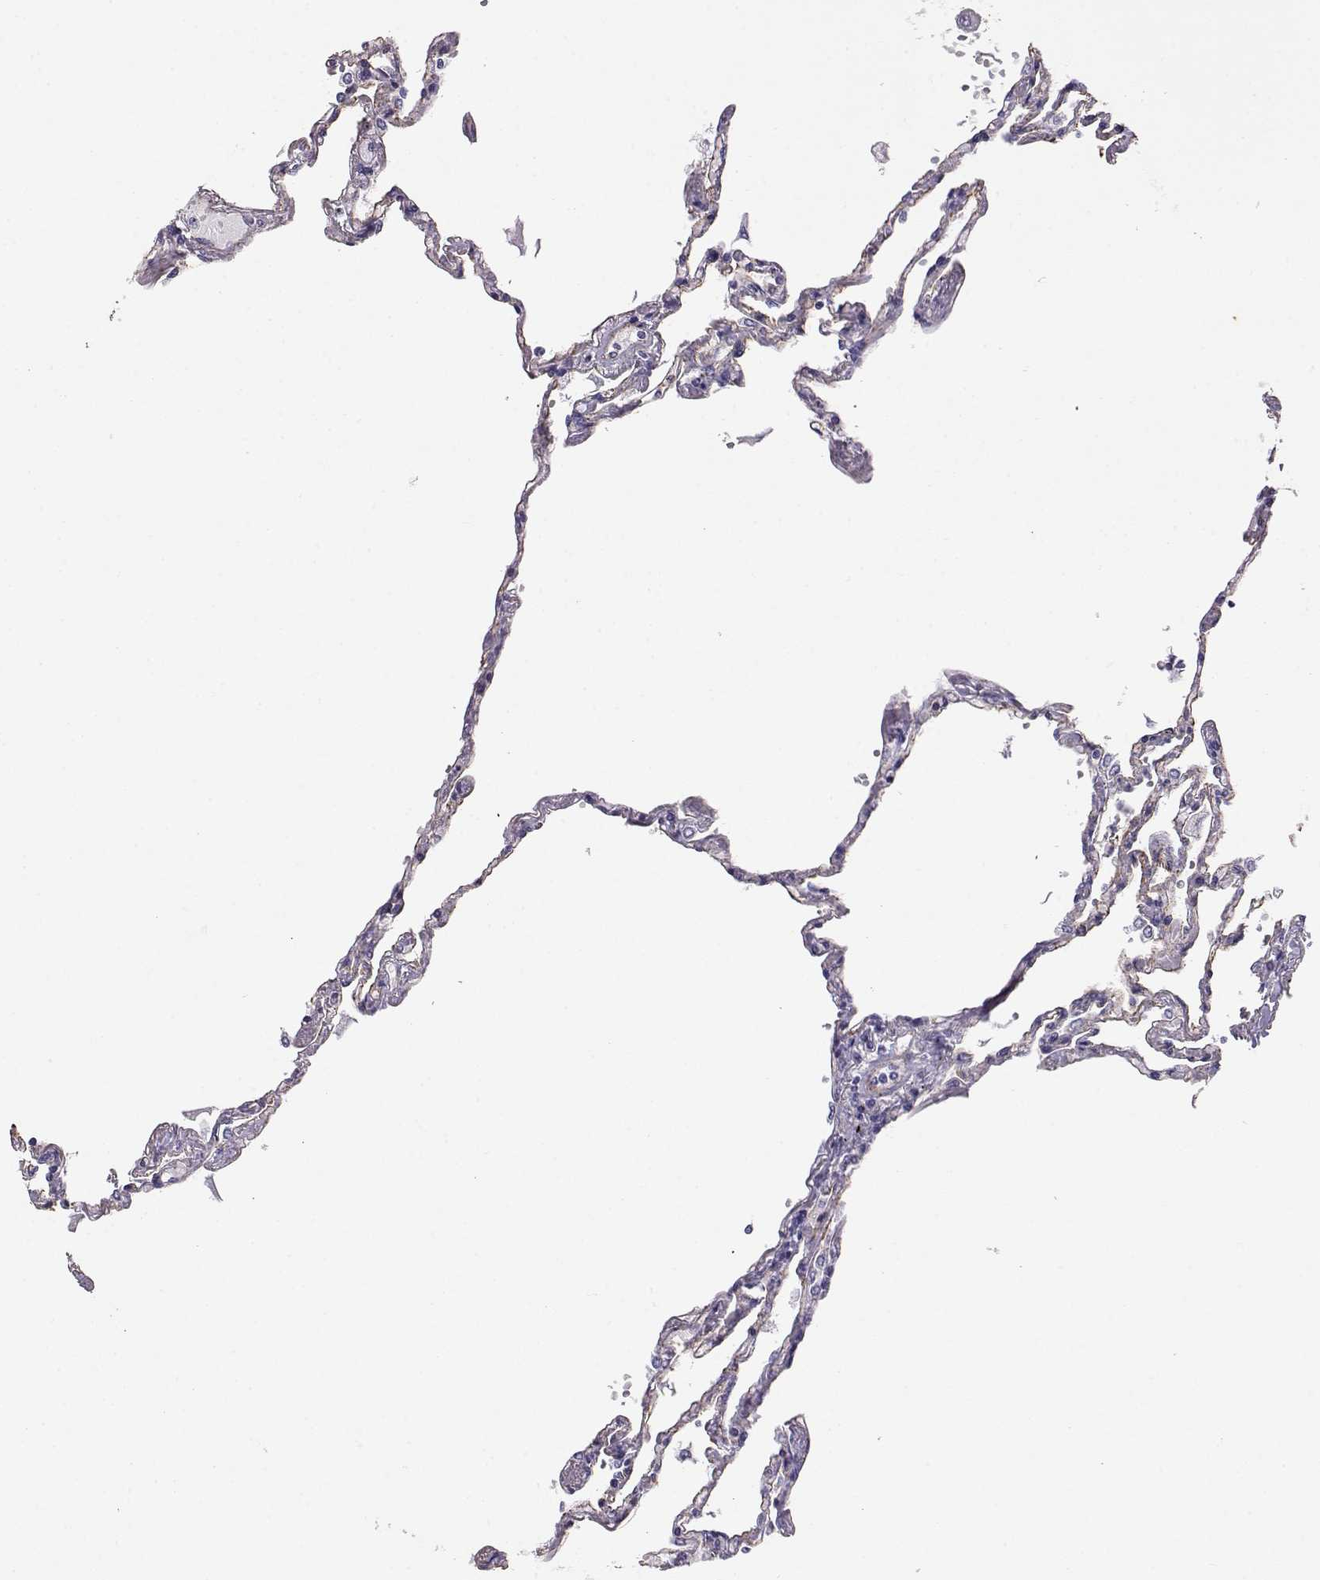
{"staining": {"intensity": "negative", "quantity": "none", "location": "none"}, "tissue": "lung", "cell_type": "Alveolar cells", "image_type": "normal", "snomed": [{"axis": "morphology", "description": "Normal tissue, NOS"}, {"axis": "topography", "description": "Lung"}], "caption": "This is an IHC image of unremarkable lung. There is no staining in alveolar cells.", "gene": "ENDOU", "patient": {"sex": "female", "age": 67}}